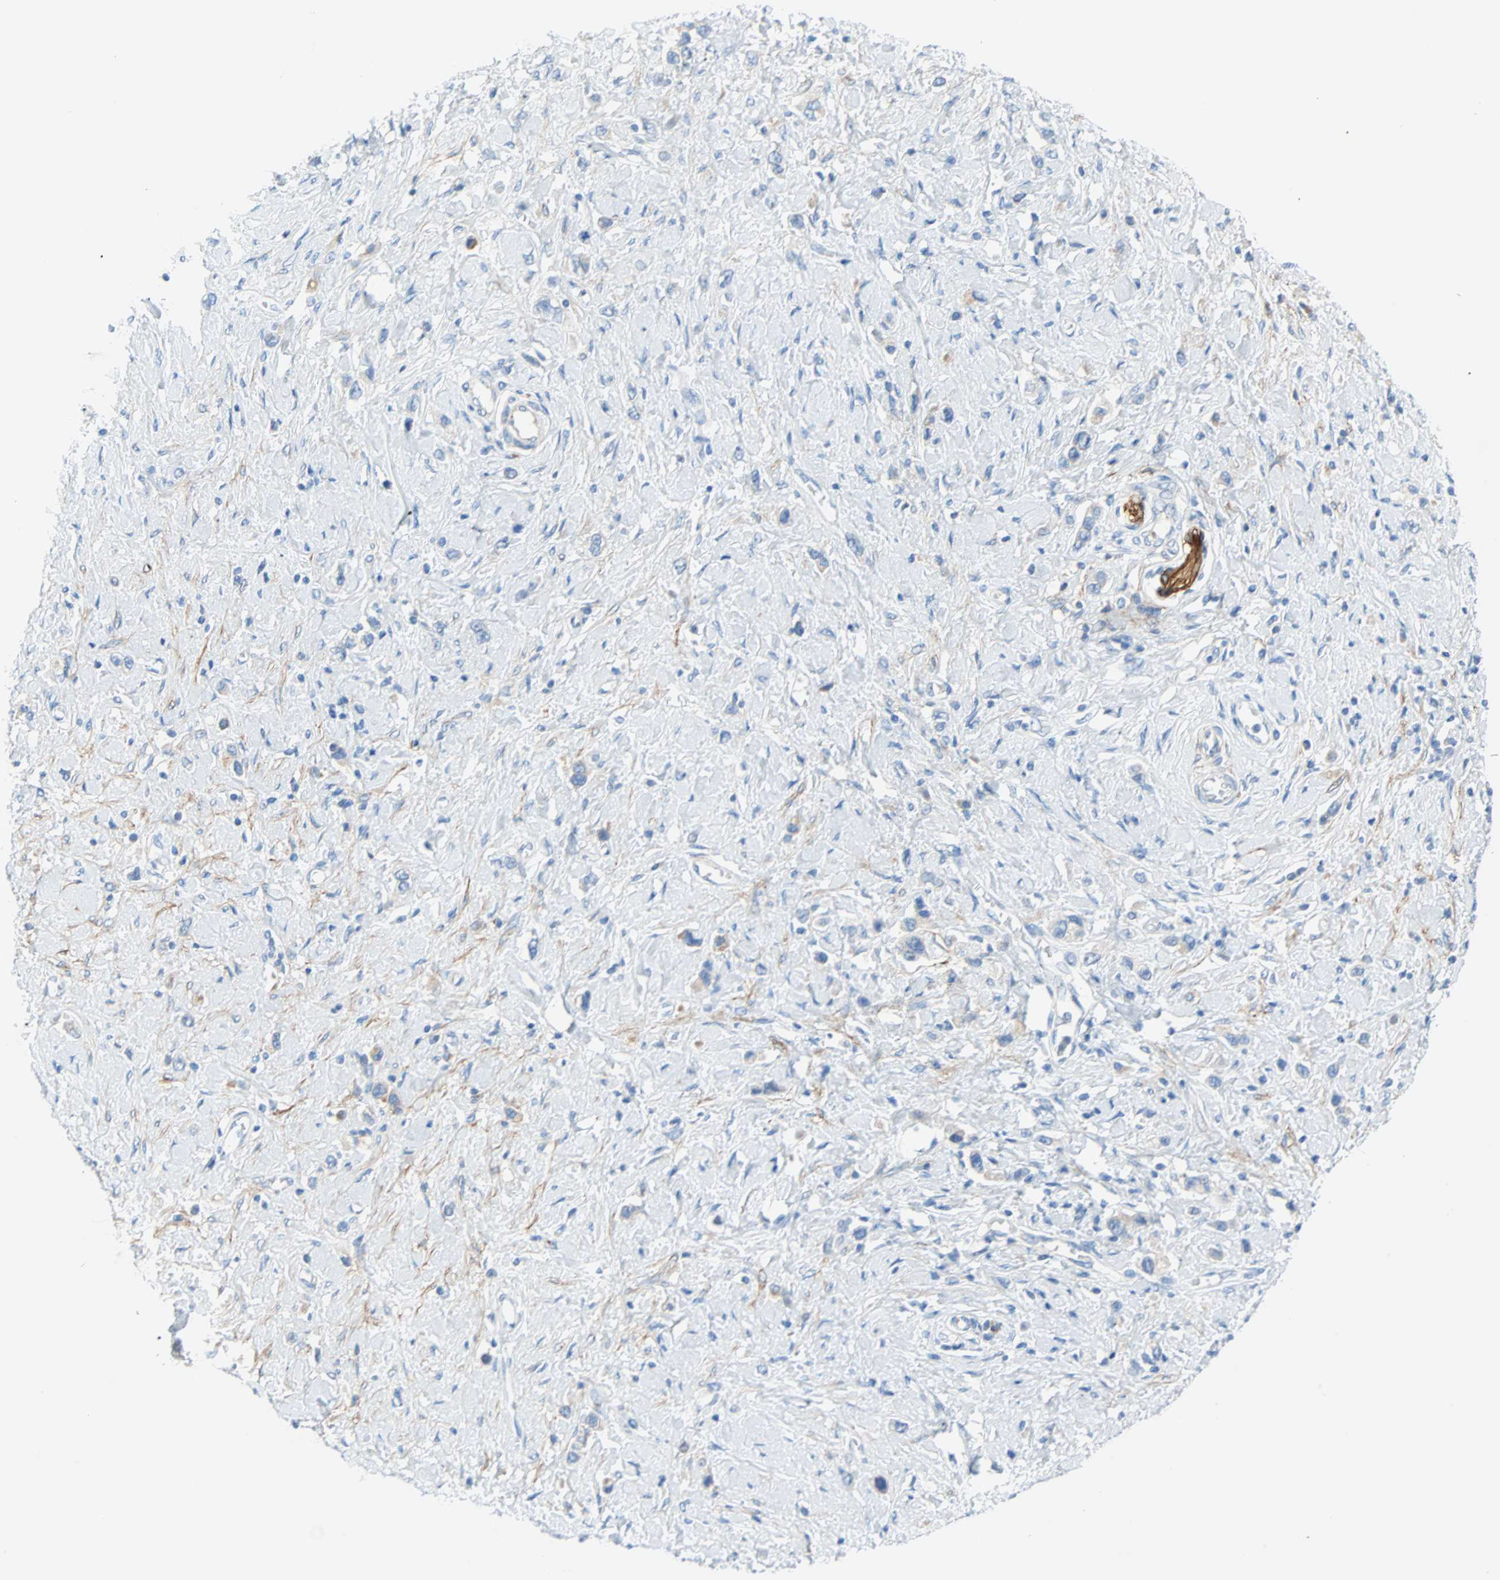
{"staining": {"intensity": "negative", "quantity": "none", "location": "none"}, "tissue": "stomach cancer", "cell_type": "Tumor cells", "image_type": "cancer", "snomed": [{"axis": "morphology", "description": "Normal tissue, NOS"}, {"axis": "morphology", "description": "Adenocarcinoma, NOS"}, {"axis": "topography", "description": "Stomach, upper"}, {"axis": "topography", "description": "Stomach"}], "caption": "Human adenocarcinoma (stomach) stained for a protein using immunohistochemistry (IHC) displays no positivity in tumor cells.", "gene": "PDPN", "patient": {"sex": "female", "age": 65}}